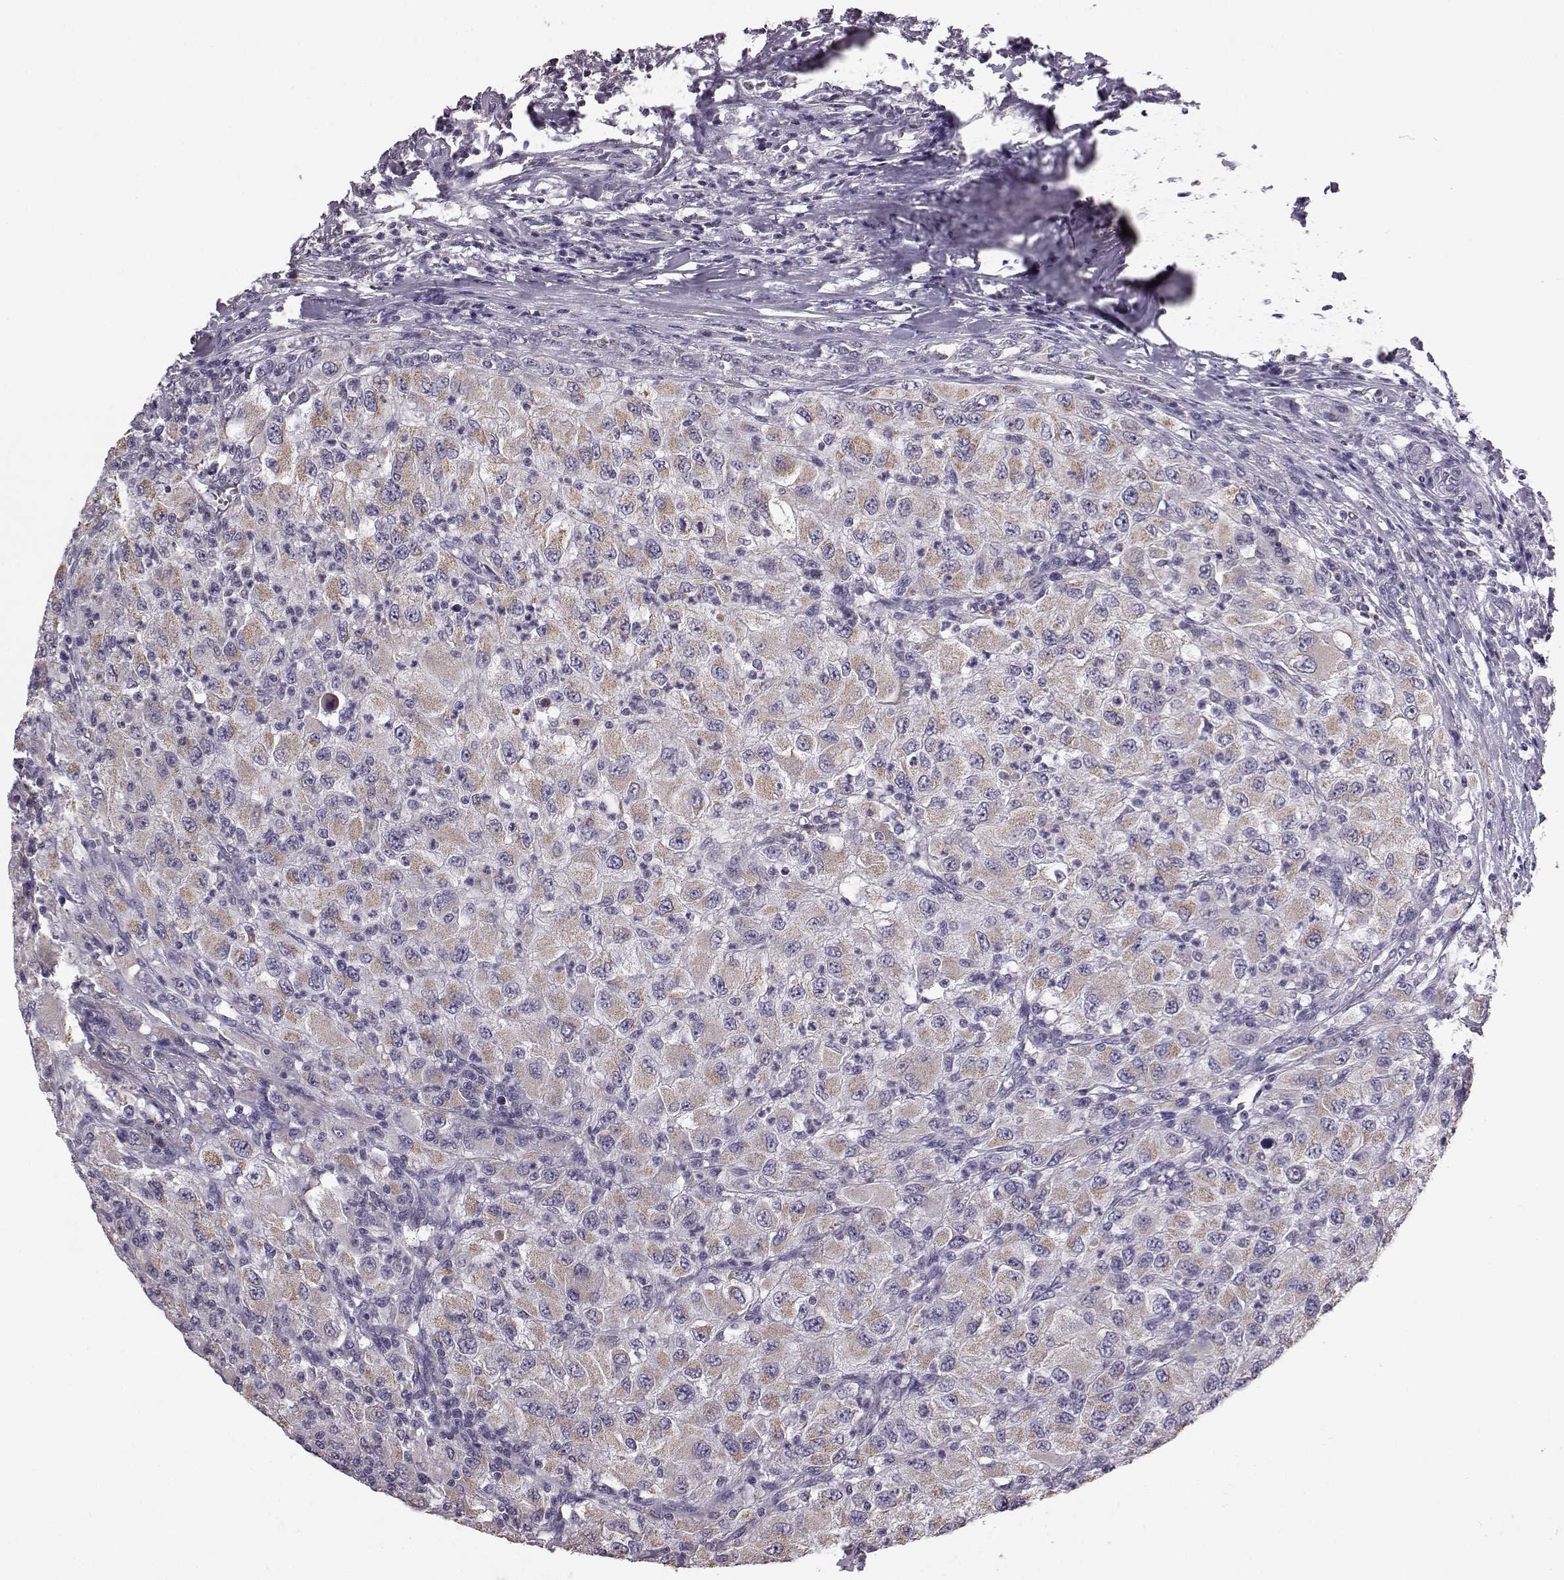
{"staining": {"intensity": "weak", "quantity": "25%-75%", "location": "cytoplasmic/membranous"}, "tissue": "renal cancer", "cell_type": "Tumor cells", "image_type": "cancer", "snomed": [{"axis": "morphology", "description": "Adenocarcinoma, NOS"}, {"axis": "topography", "description": "Kidney"}], "caption": "This photomicrograph exhibits renal cancer stained with immunohistochemistry (IHC) to label a protein in brown. The cytoplasmic/membranous of tumor cells show weak positivity for the protein. Nuclei are counter-stained blue.", "gene": "ALDH3A1", "patient": {"sex": "female", "age": 67}}